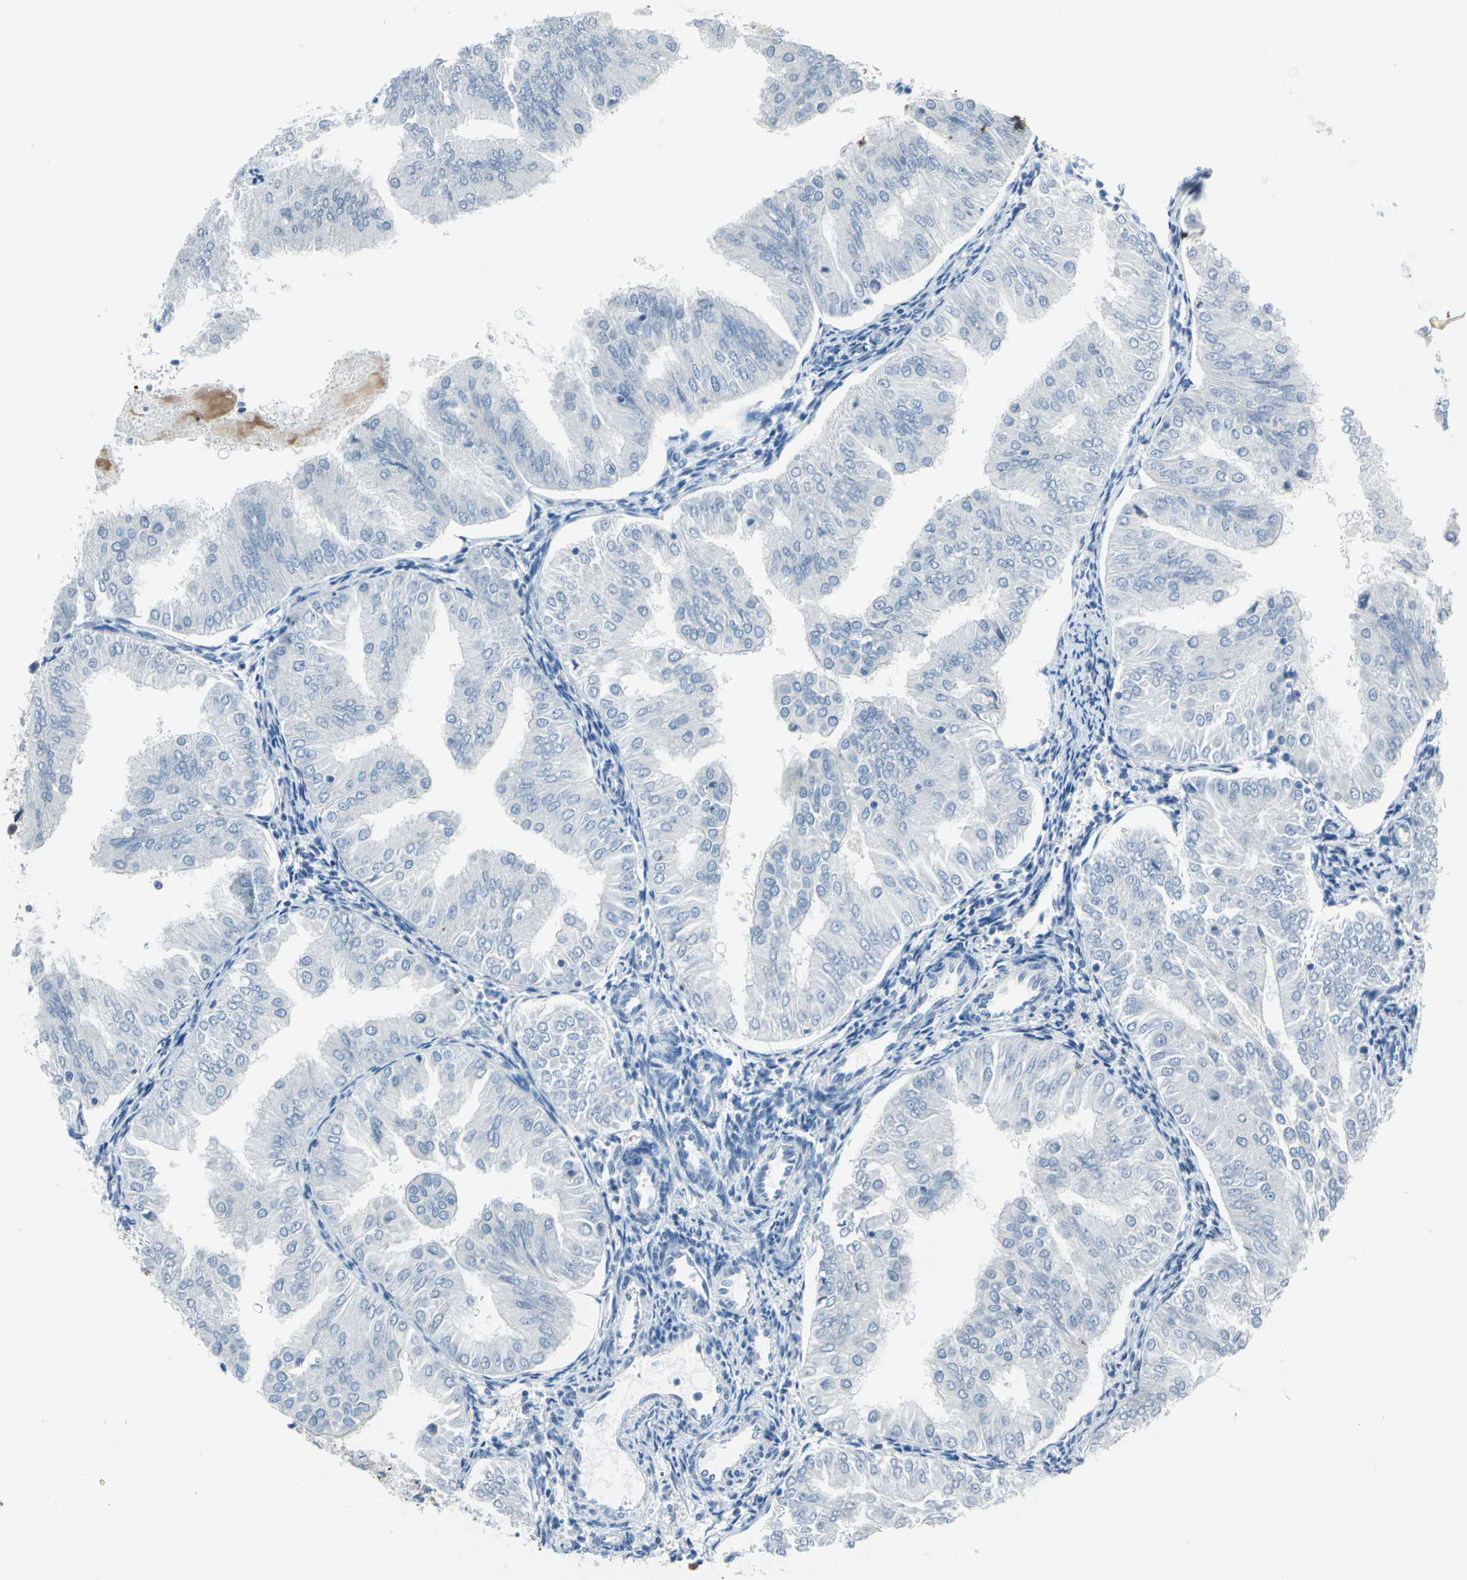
{"staining": {"intensity": "negative", "quantity": "none", "location": "none"}, "tissue": "endometrial cancer", "cell_type": "Tumor cells", "image_type": "cancer", "snomed": [{"axis": "morphology", "description": "Adenocarcinoma, NOS"}, {"axis": "topography", "description": "Endometrium"}], "caption": "Immunohistochemical staining of adenocarcinoma (endometrial) reveals no significant expression in tumor cells.", "gene": "MUC4", "patient": {"sex": "female", "age": 53}}